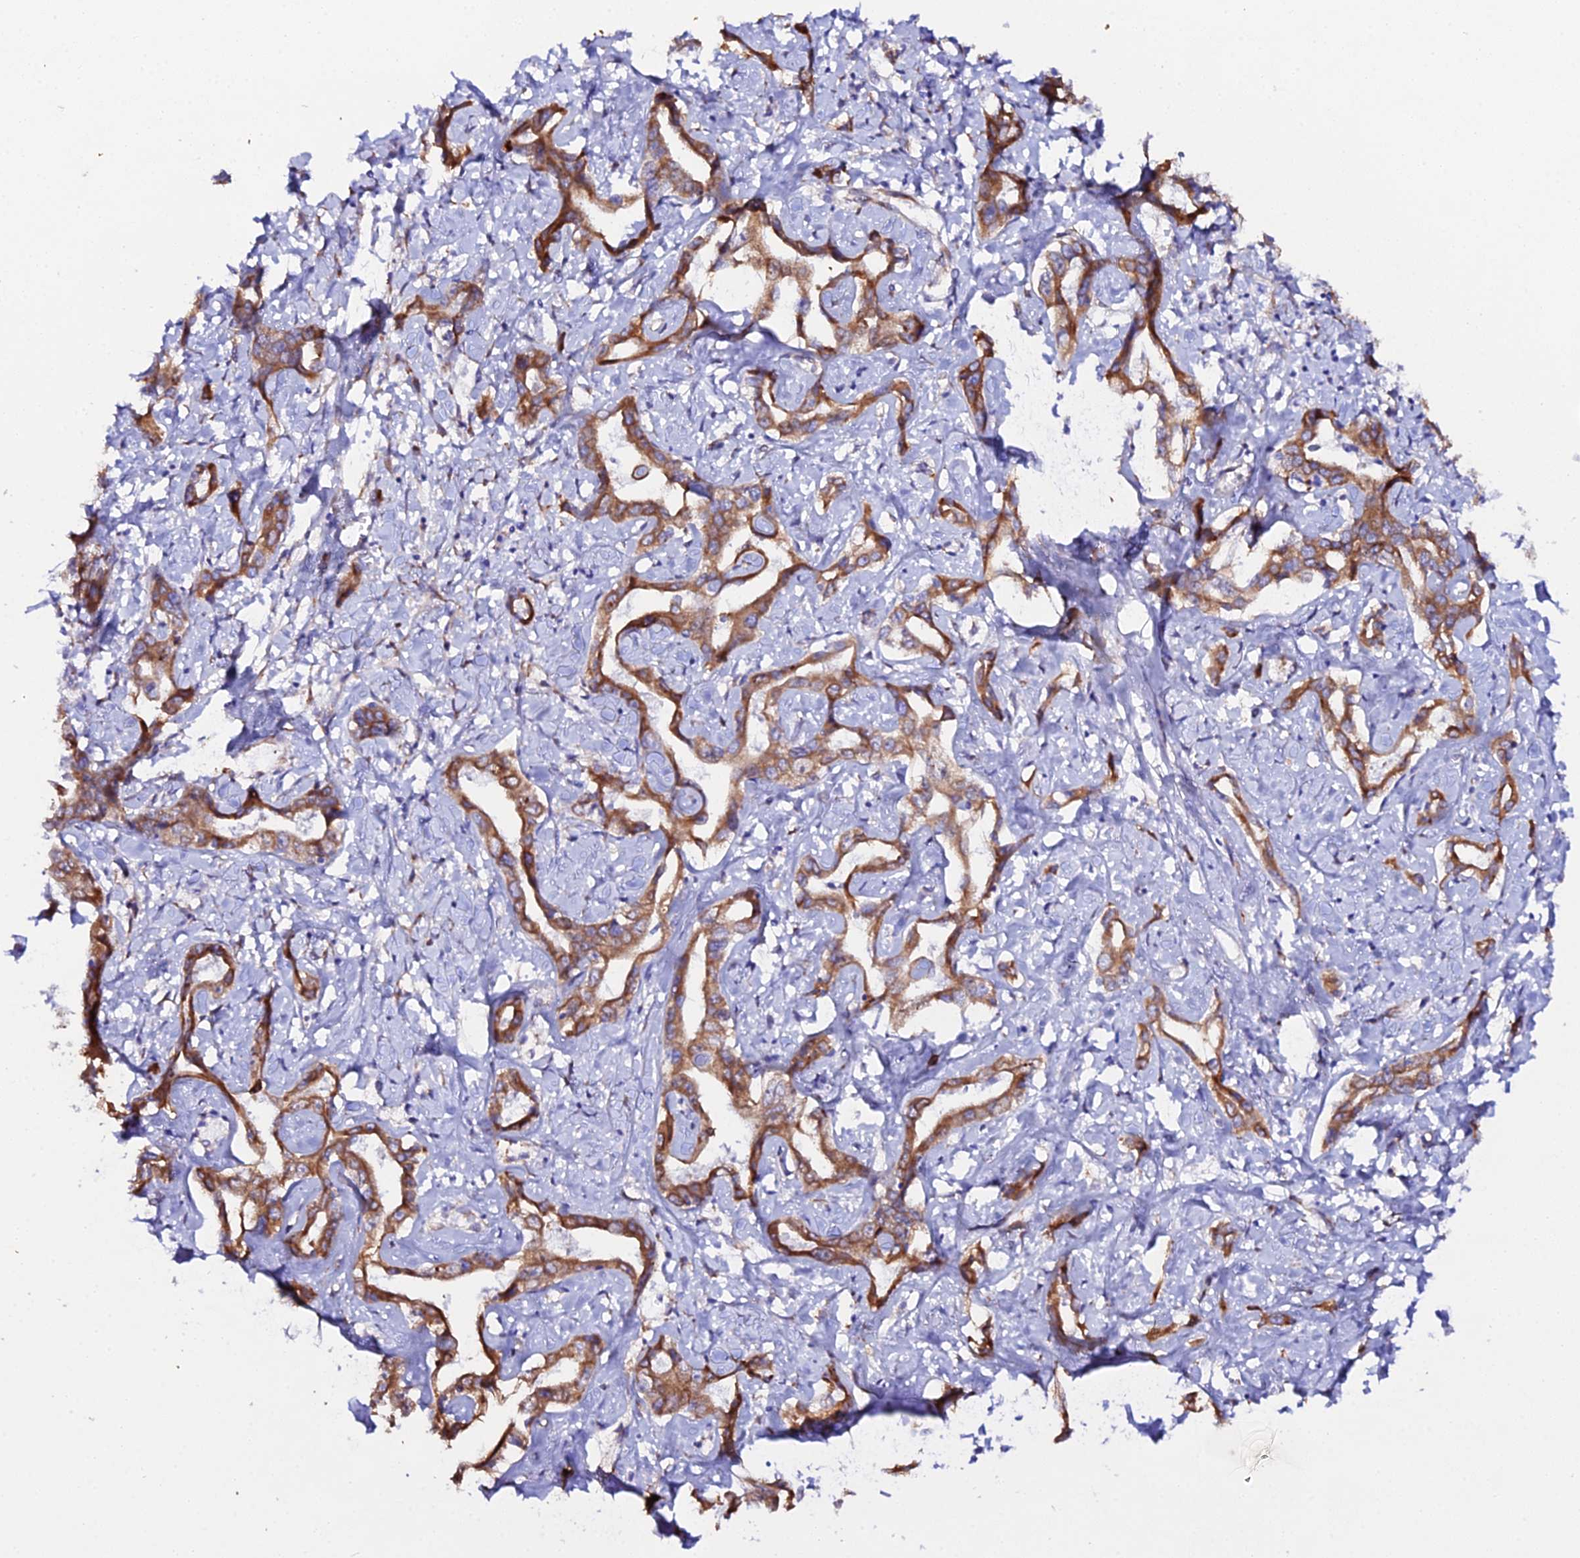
{"staining": {"intensity": "strong", "quantity": ">75%", "location": "cytoplasmic/membranous"}, "tissue": "liver cancer", "cell_type": "Tumor cells", "image_type": "cancer", "snomed": [{"axis": "morphology", "description": "Cholangiocarcinoma"}, {"axis": "topography", "description": "Liver"}], "caption": "Strong cytoplasmic/membranous protein positivity is identified in about >75% of tumor cells in cholangiocarcinoma (liver).", "gene": "CFAP45", "patient": {"sex": "male", "age": 59}}